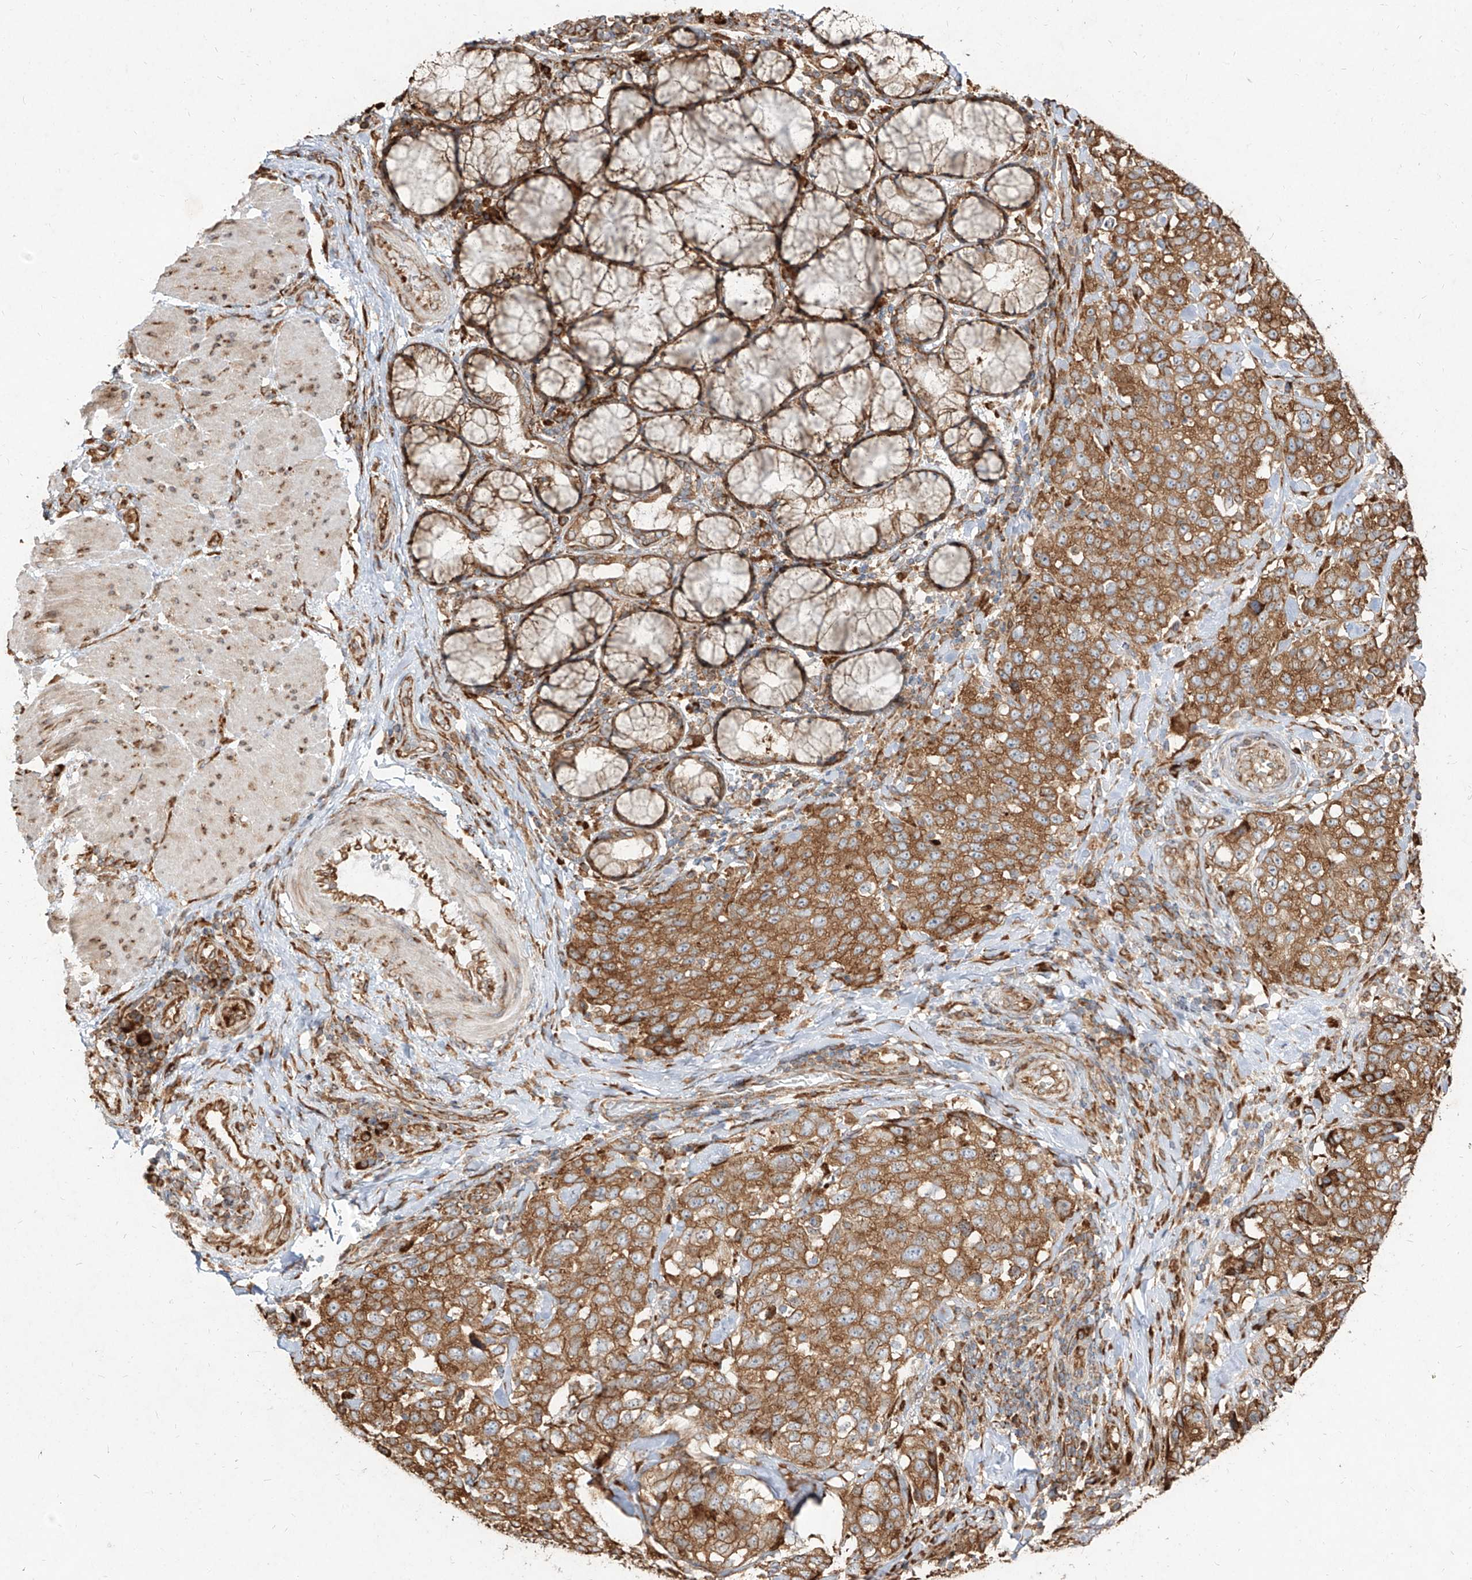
{"staining": {"intensity": "moderate", "quantity": ">75%", "location": "cytoplasmic/membranous"}, "tissue": "stomach cancer", "cell_type": "Tumor cells", "image_type": "cancer", "snomed": [{"axis": "morphology", "description": "Adenocarcinoma, NOS"}, {"axis": "topography", "description": "Stomach"}], "caption": "This micrograph reveals immunohistochemistry staining of stomach adenocarcinoma, with medium moderate cytoplasmic/membranous staining in approximately >75% of tumor cells.", "gene": "RPS25", "patient": {"sex": "male", "age": 48}}